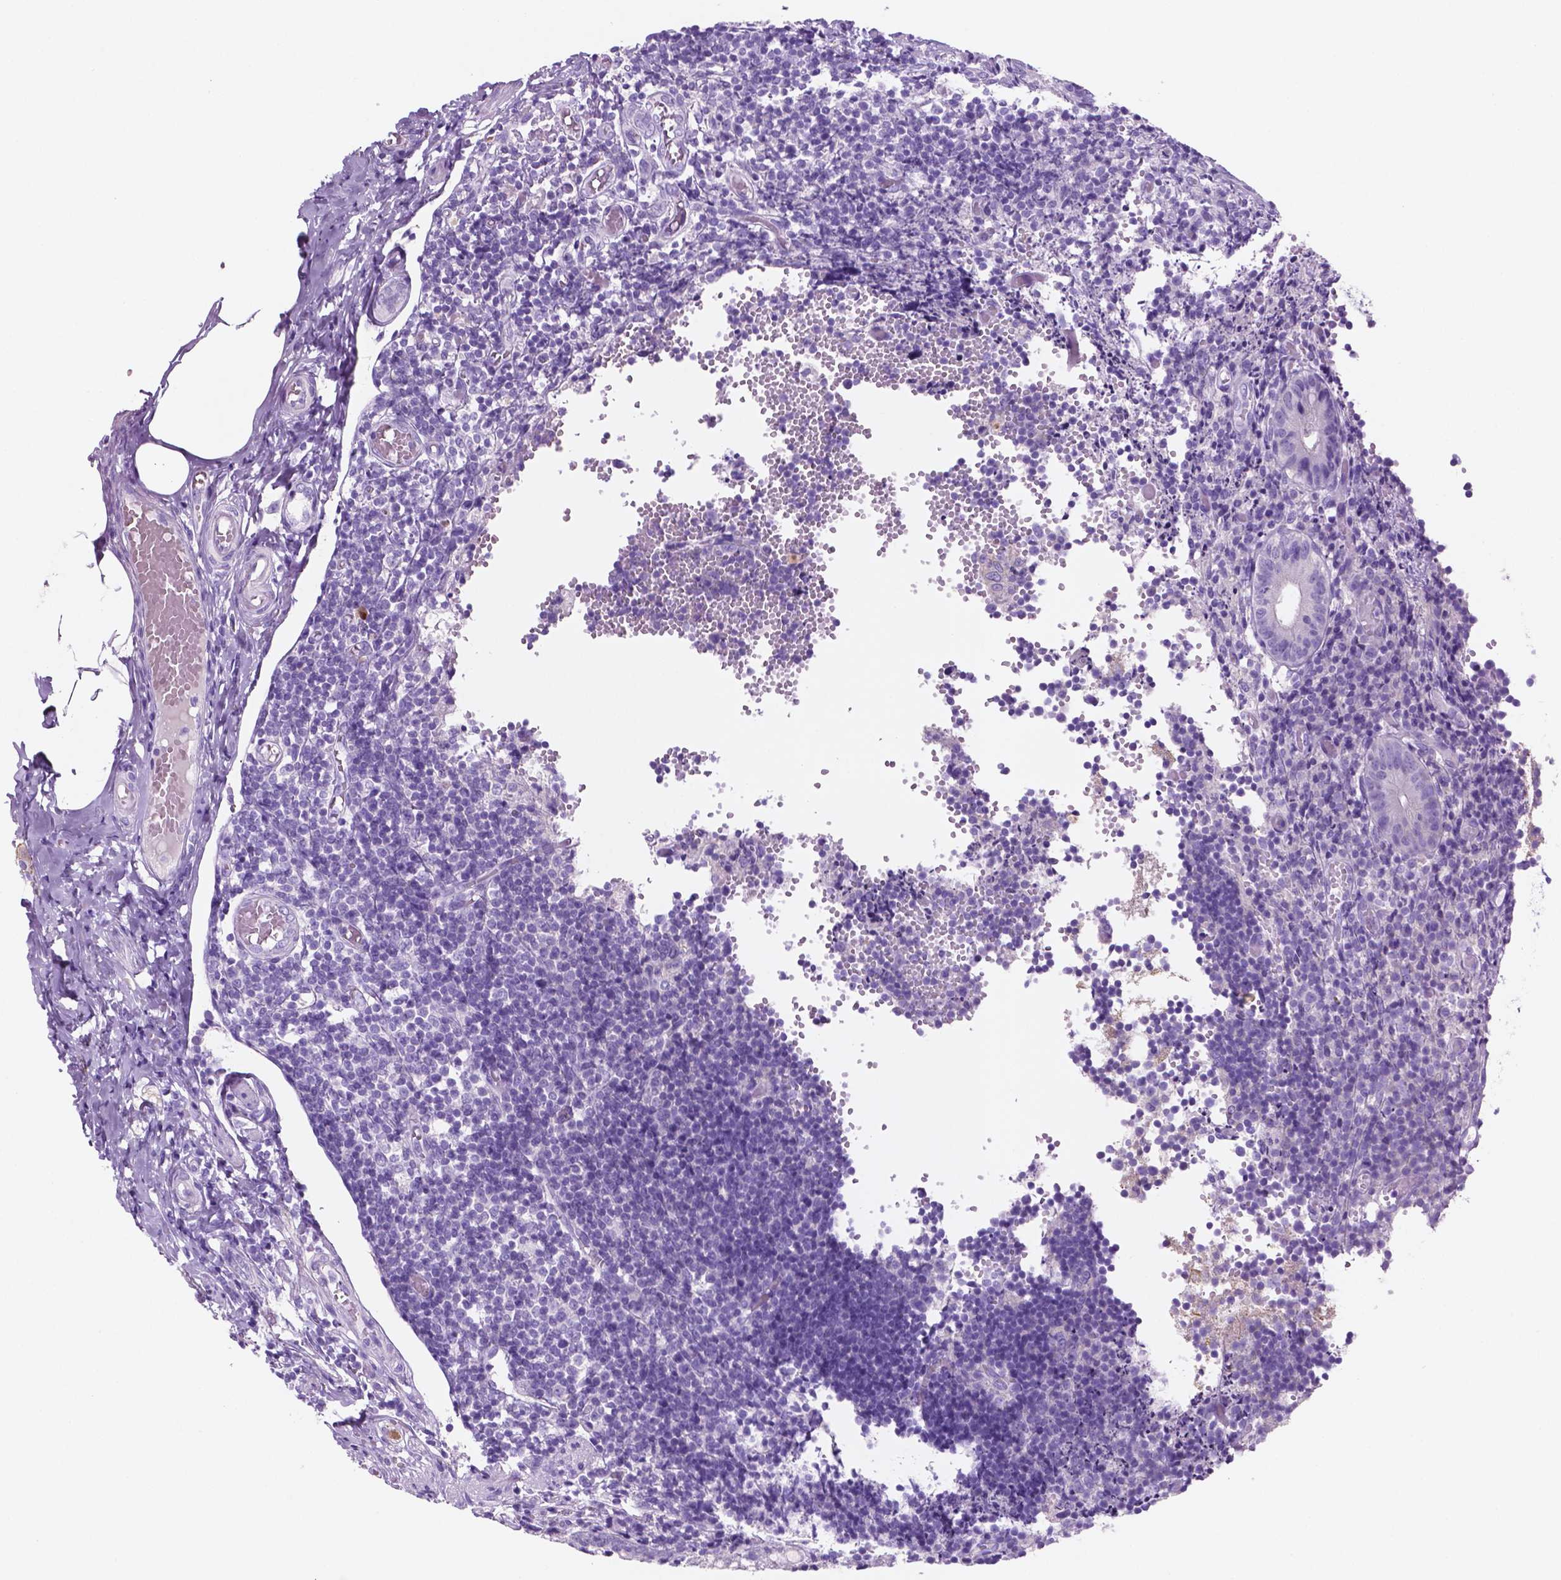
{"staining": {"intensity": "negative", "quantity": "none", "location": "none"}, "tissue": "appendix", "cell_type": "Glandular cells", "image_type": "normal", "snomed": [{"axis": "morphology", "description": "Normal tissue, NOS"}, {"axis": "topography", "description": "Appendix"}], "caption": "This is a photomicrograph of immunohistochemistry (IHC) staining of unremarkable appendix, which shows no expression in glandular cells.", "gene": "POU4F1", "patient": {"sex": "female", "age": 32}}